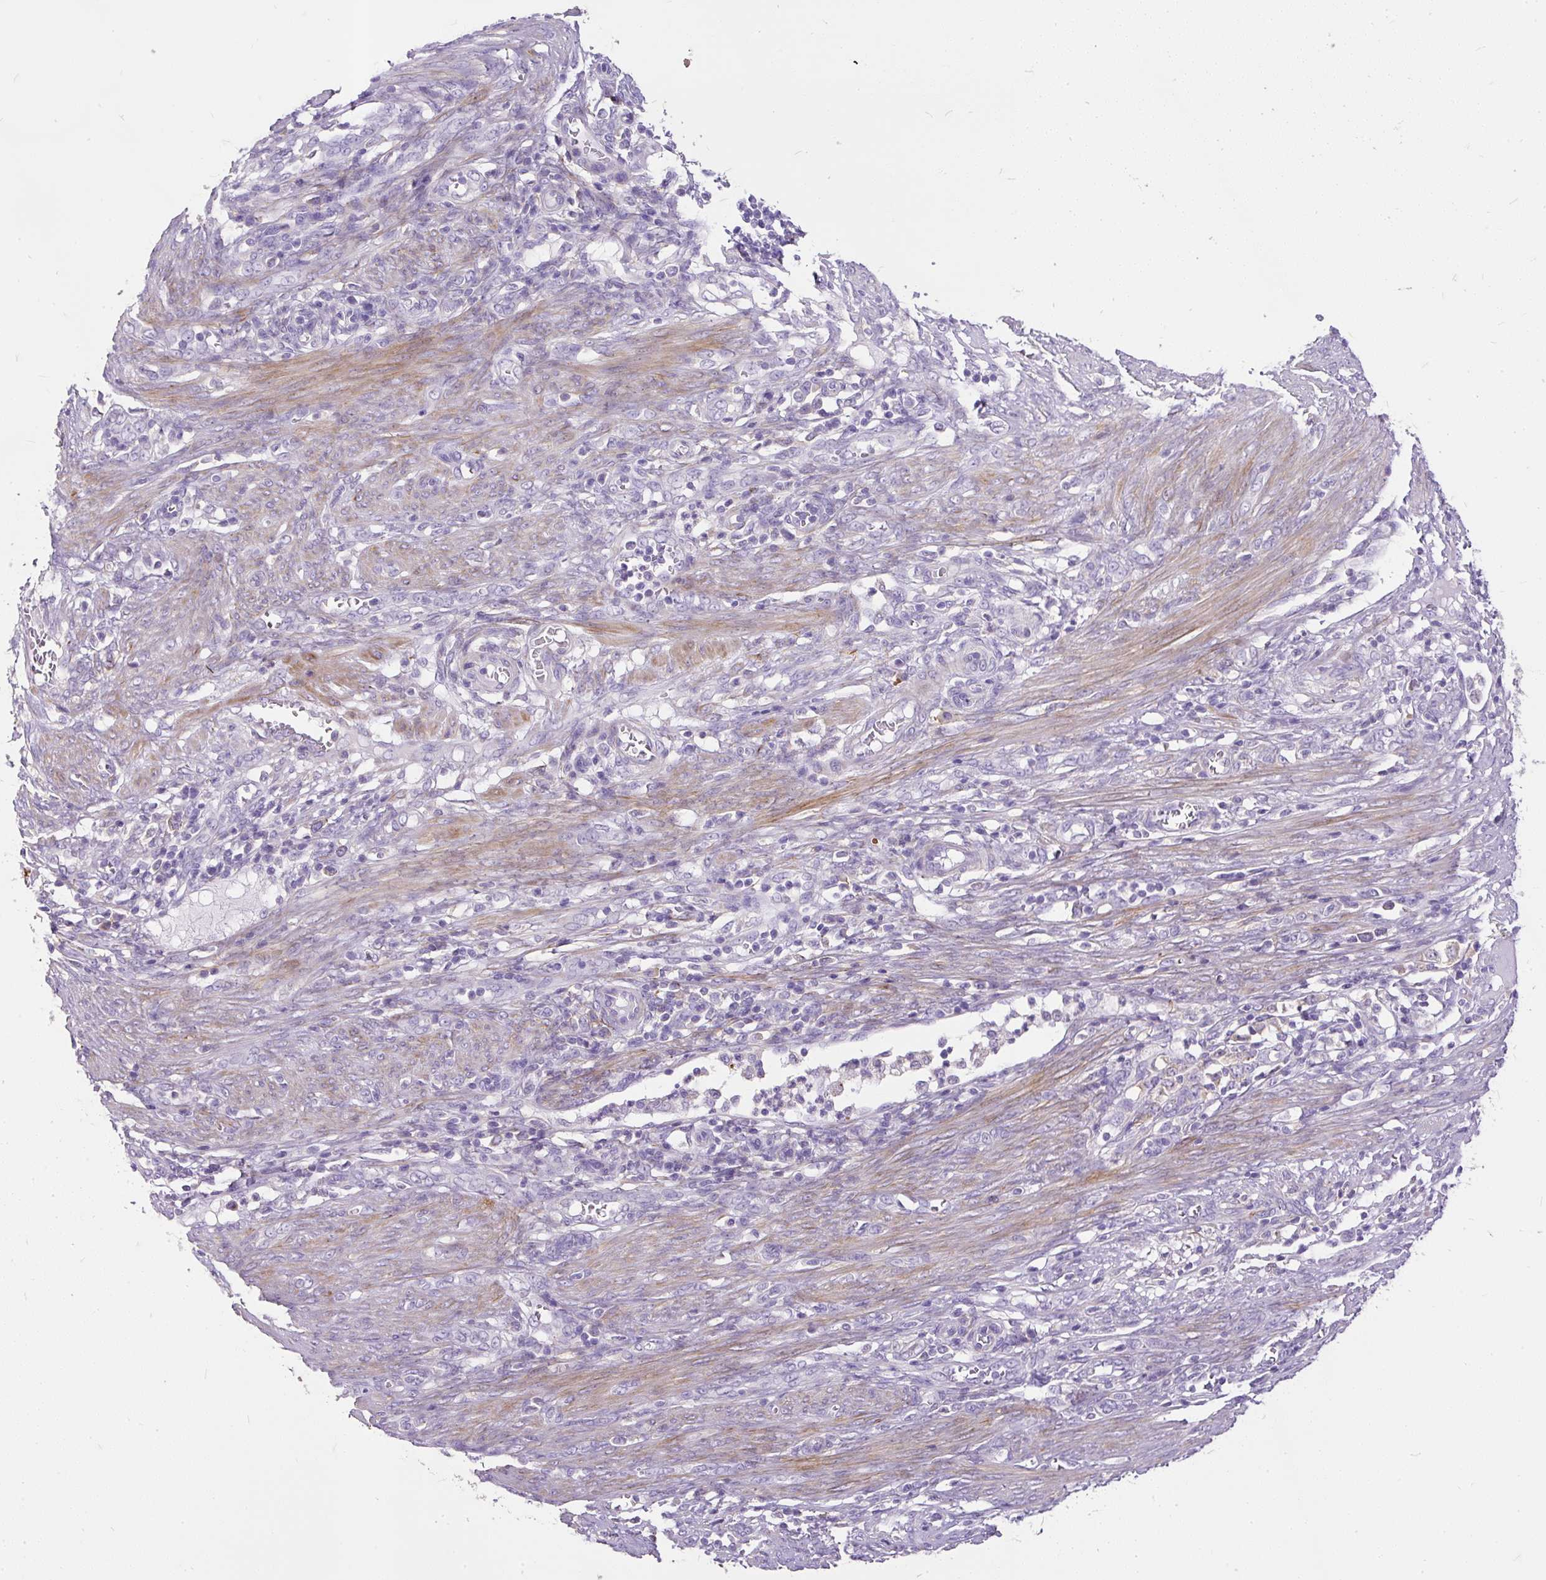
{"staining": {"intensity": "negative", "quantity": "none", "location": "none"}, "tissue": "endometrial cancer", "cell_type": "Tumor cells", "image_type": "cancer", "snomed": [{"axis": "morphology", "description": "Adenocarcinoma, NOS"}, {"axis": "topography", "description": "Endometrium"}], "caption": "Histopathology image shows no significant protein positivity in tumor cells of adenocarcinoma (endometrial).", "gene": "GBX1", "patient": {"sex": "female", "age": 49}}